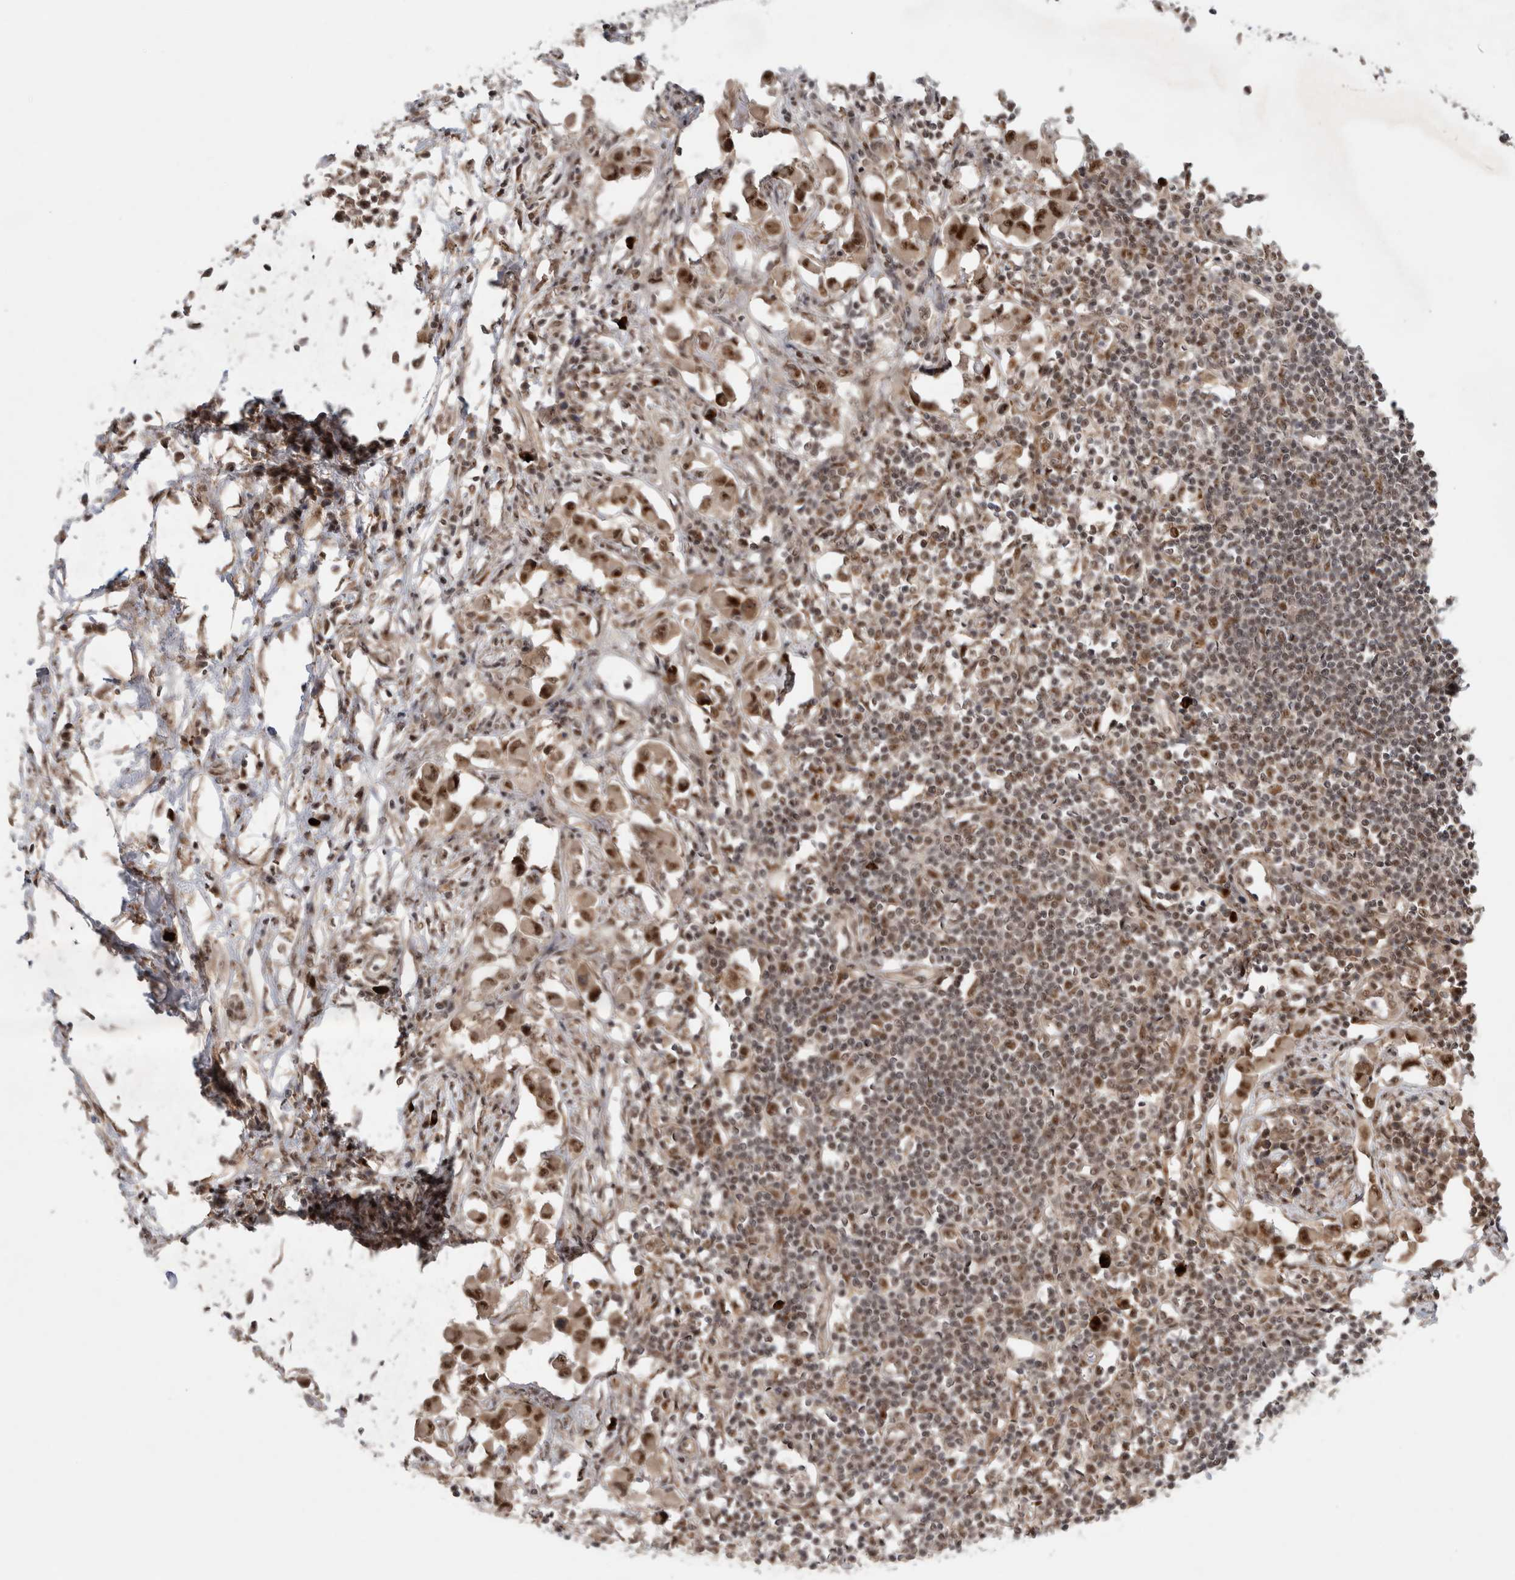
{"staining": {"intensity": "moderate", "quantity": ">75%", "location": "cytoplasmic/membranous,nuclear"}, "tissue": "lymph node", "cell_type": "Germinal center cells", "image_type": "normal", "snomed": [{"axis": "morphology", "description": "Normal tissue, NOS"}, {"axis": "morphology", "description": "Malignant melanoma, Metastatic site"}, {"axis": "topography", "description": "Lymph node"}], "caption": "Immunohistochemistry (DAB (3,3'-diaminobenzidine)) staining of normal human lymph node displays moderate cytoplasmic/membranous,nuclear protein staining in approximately >75% of germinal center cells.", "gene": "MPHOSPH6", "patient": {"sex": "male", "age": 41}}